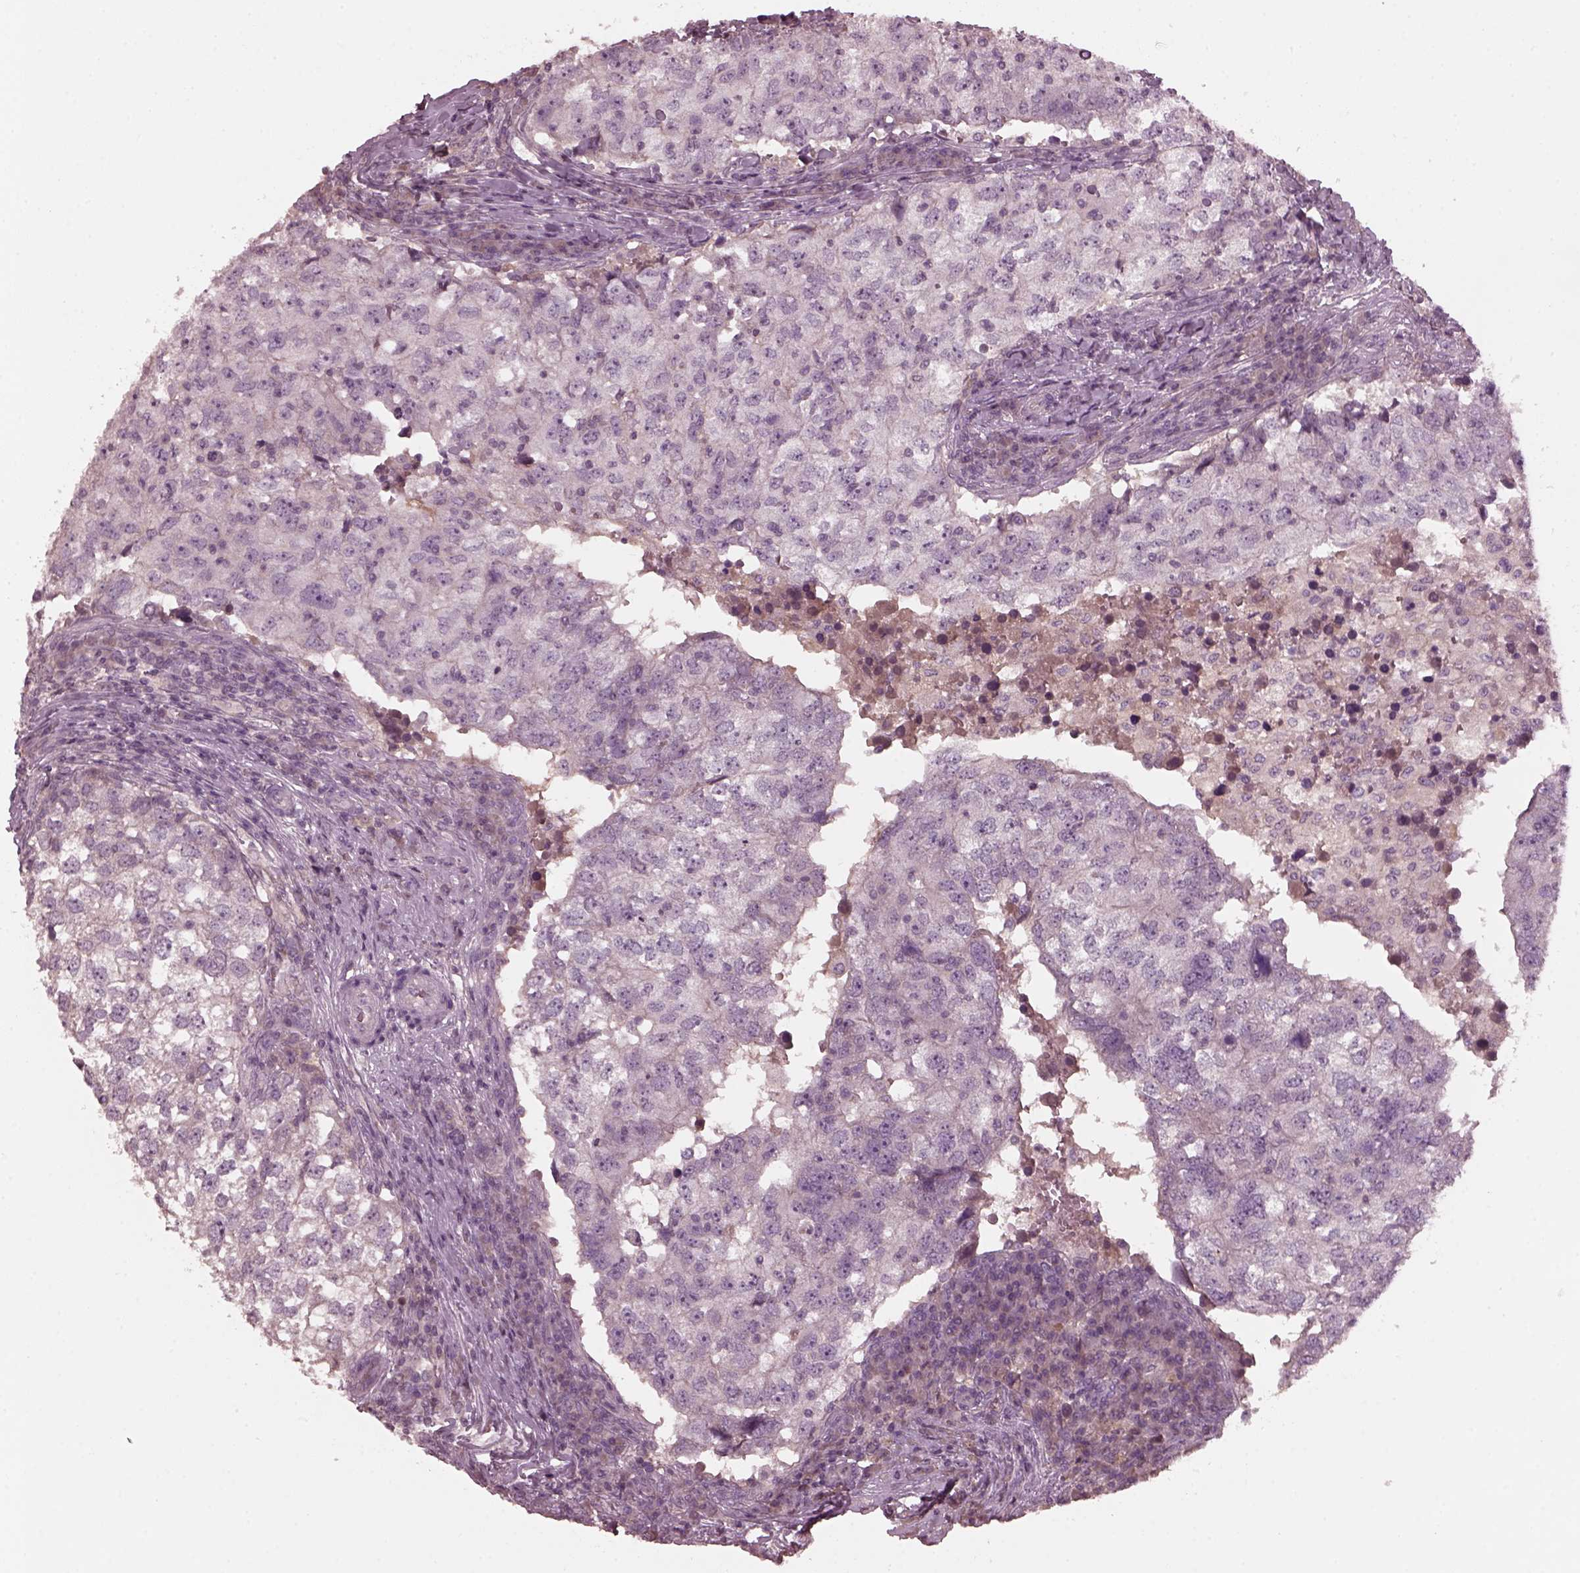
{"staining": {"intensity": "negative", "quantity": "none", "location": "none"}, "tissue": "breast cancer", "cell_type": "Tumor cells", "image_type": "cancer", "snomed": [{"axis": "morphology", "description": "Duct carcinoma"}, {"axis": "topography", "description": "Breast"}], "caption": "Micrograph shows no significant protein expression in tumor cells of breast cancer. (DAB immunohistochemistry visualized using brightfield microscopy, high magnification).", "gene": "PORCN", "patient": {"sex": "female", "age": 30}}